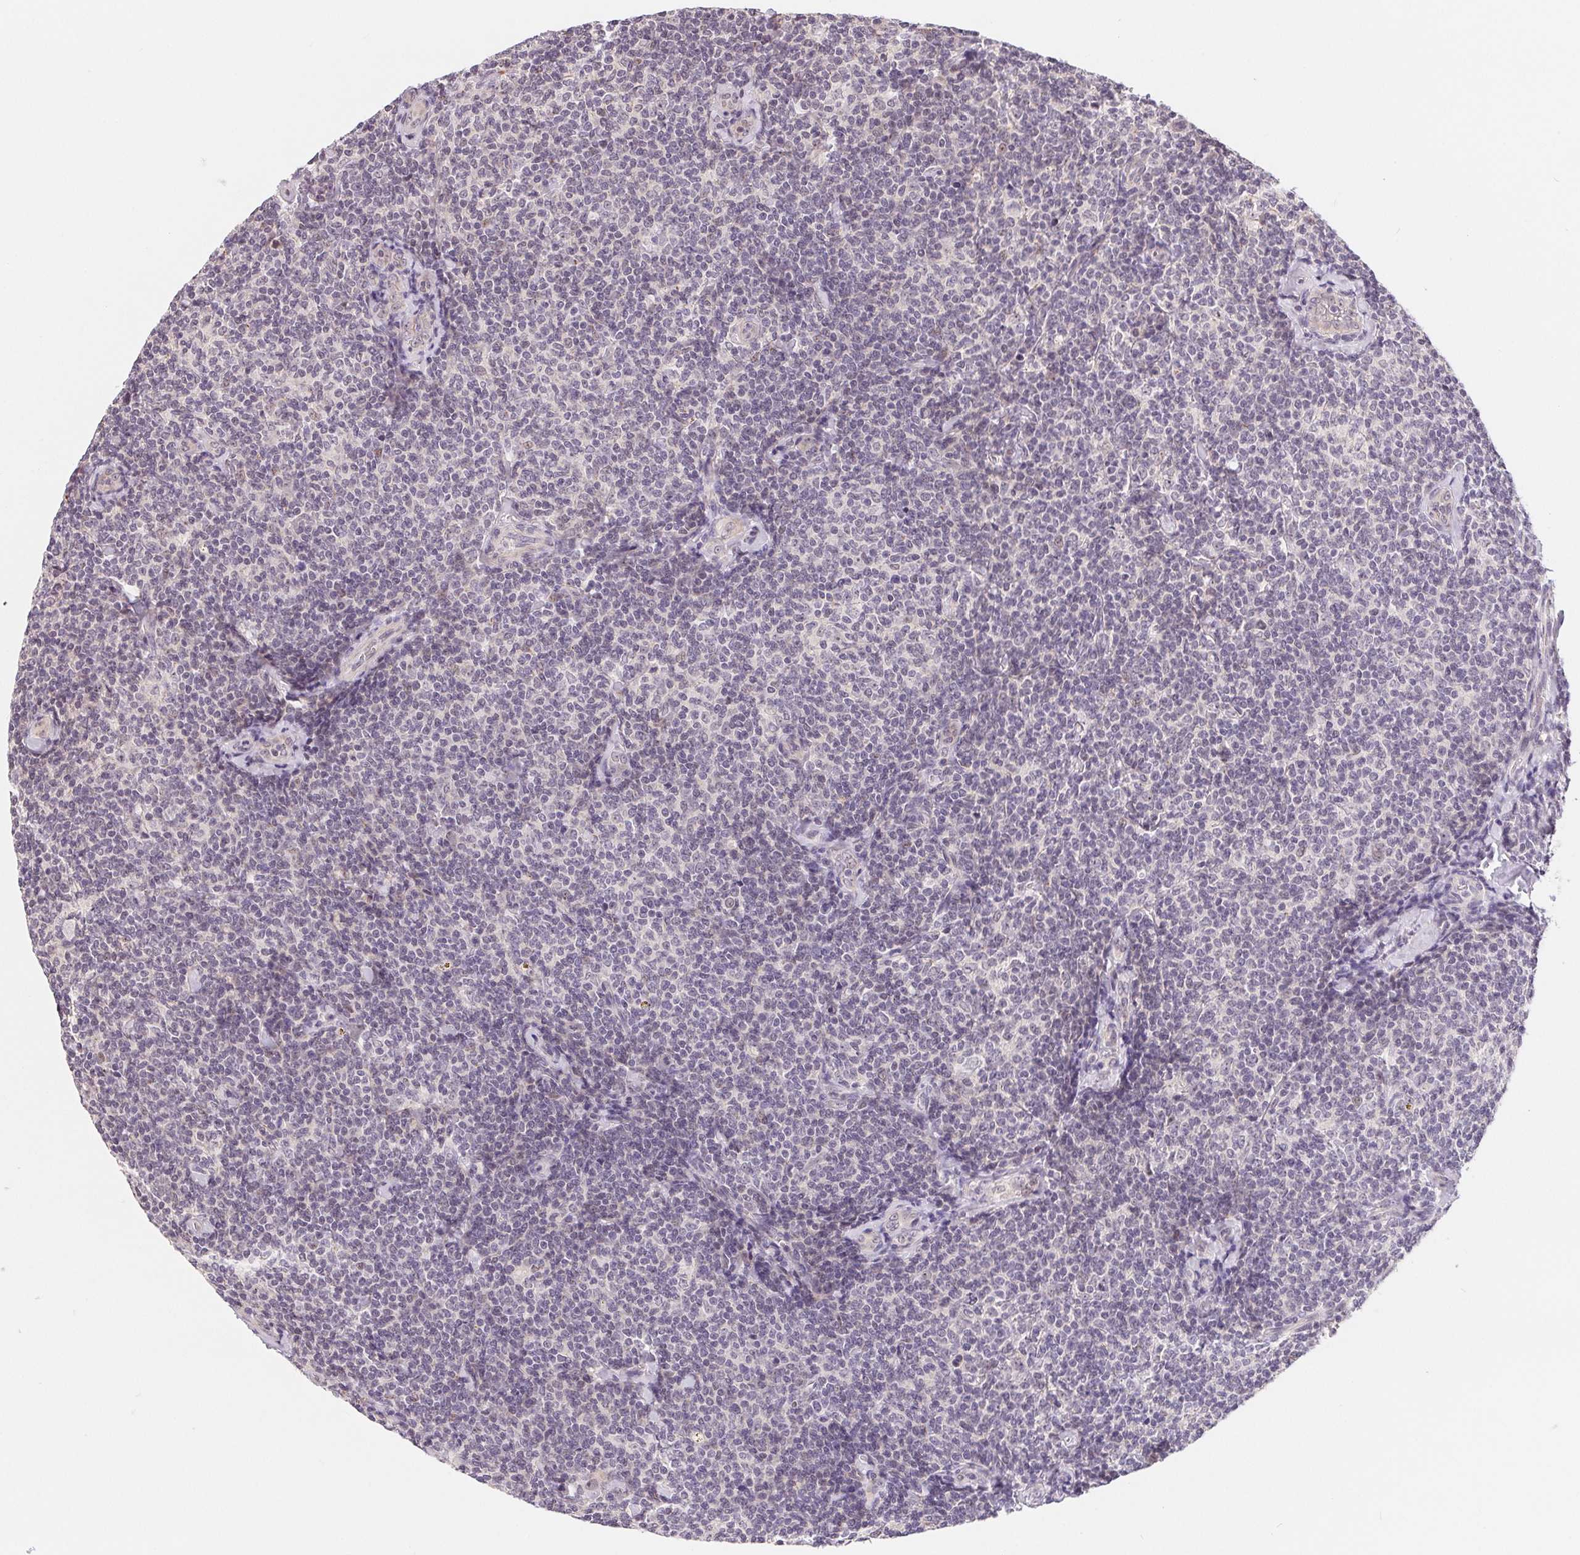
{"staining": {"intensity": "negative", "quantity": "none", "location": "none"}, "tissue": "lymphoma", "cell_type": "Tumor cells", "image_type": "cancer", "snomed": [{"axis": "morphology", "description": "Malignant lymphoma, non-Hodgkin's type, Low grade"}, {"axis": "topography", "description": "Lymph node"}], "caption": "Tumor cells show no significant protein positivity in low-grade malignant lymphoma, non-Hodgkin's type.", "gene": "LCA5L", "patient": {"sex": "female", "age": 56}}